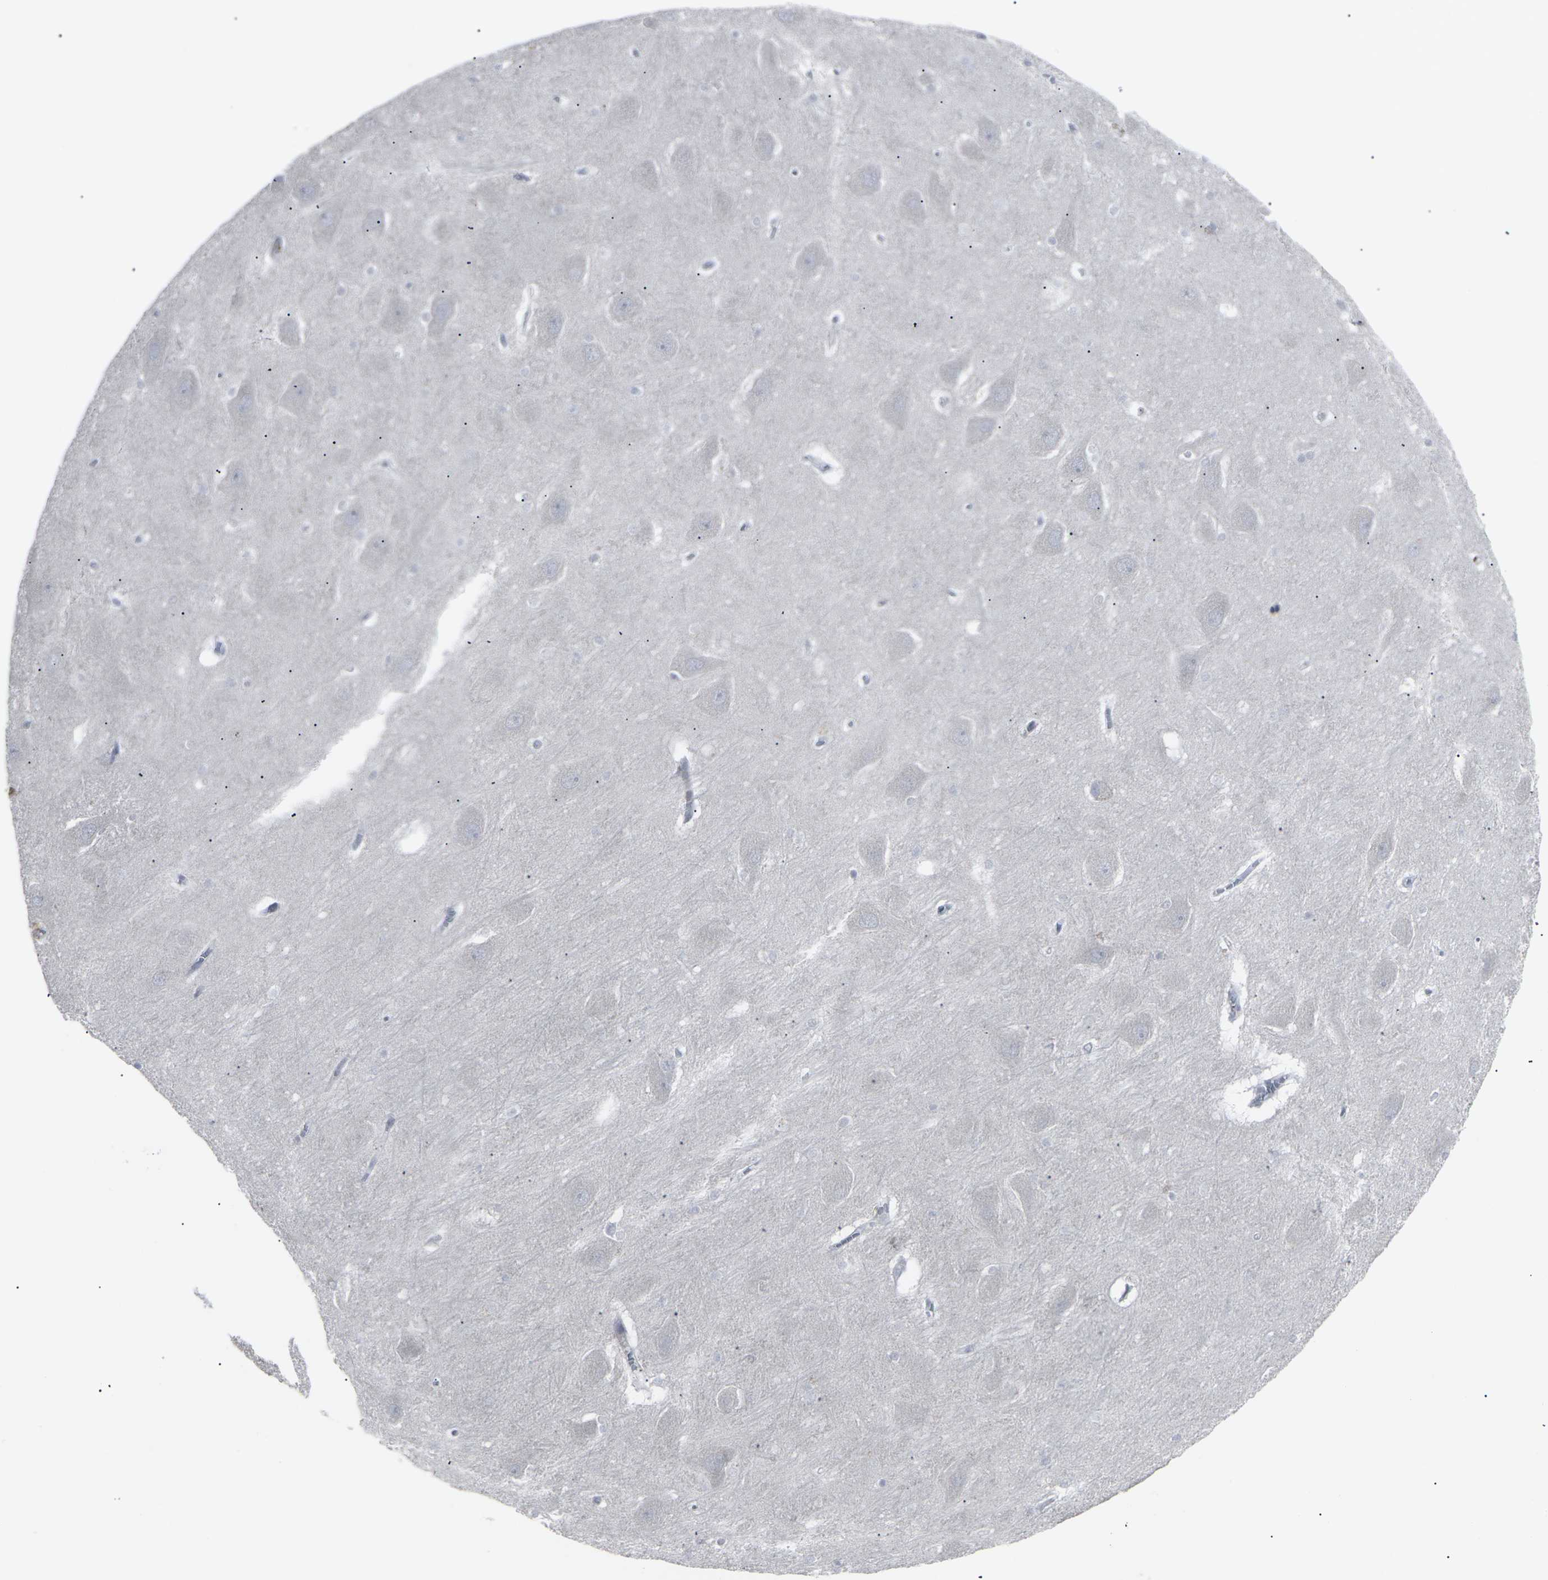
{"staining": {"intensity": "negative", "quantity": "none", "location": "none"}, "tissue": "hippocampus", "cell_type": "Glial cells", "image_type": "normal", "snomed": [{"axis": "morphology", "description": "Normal tissue, NOS"}, {"axis": "topography", "description": "Hippocampus"}], "caption": "This is an IHC histopathology image of benign hippocampus. There is no positivity in glial cells.", "gene": "APOBEC2", "patient": {"sex": "male", "age": 45}}